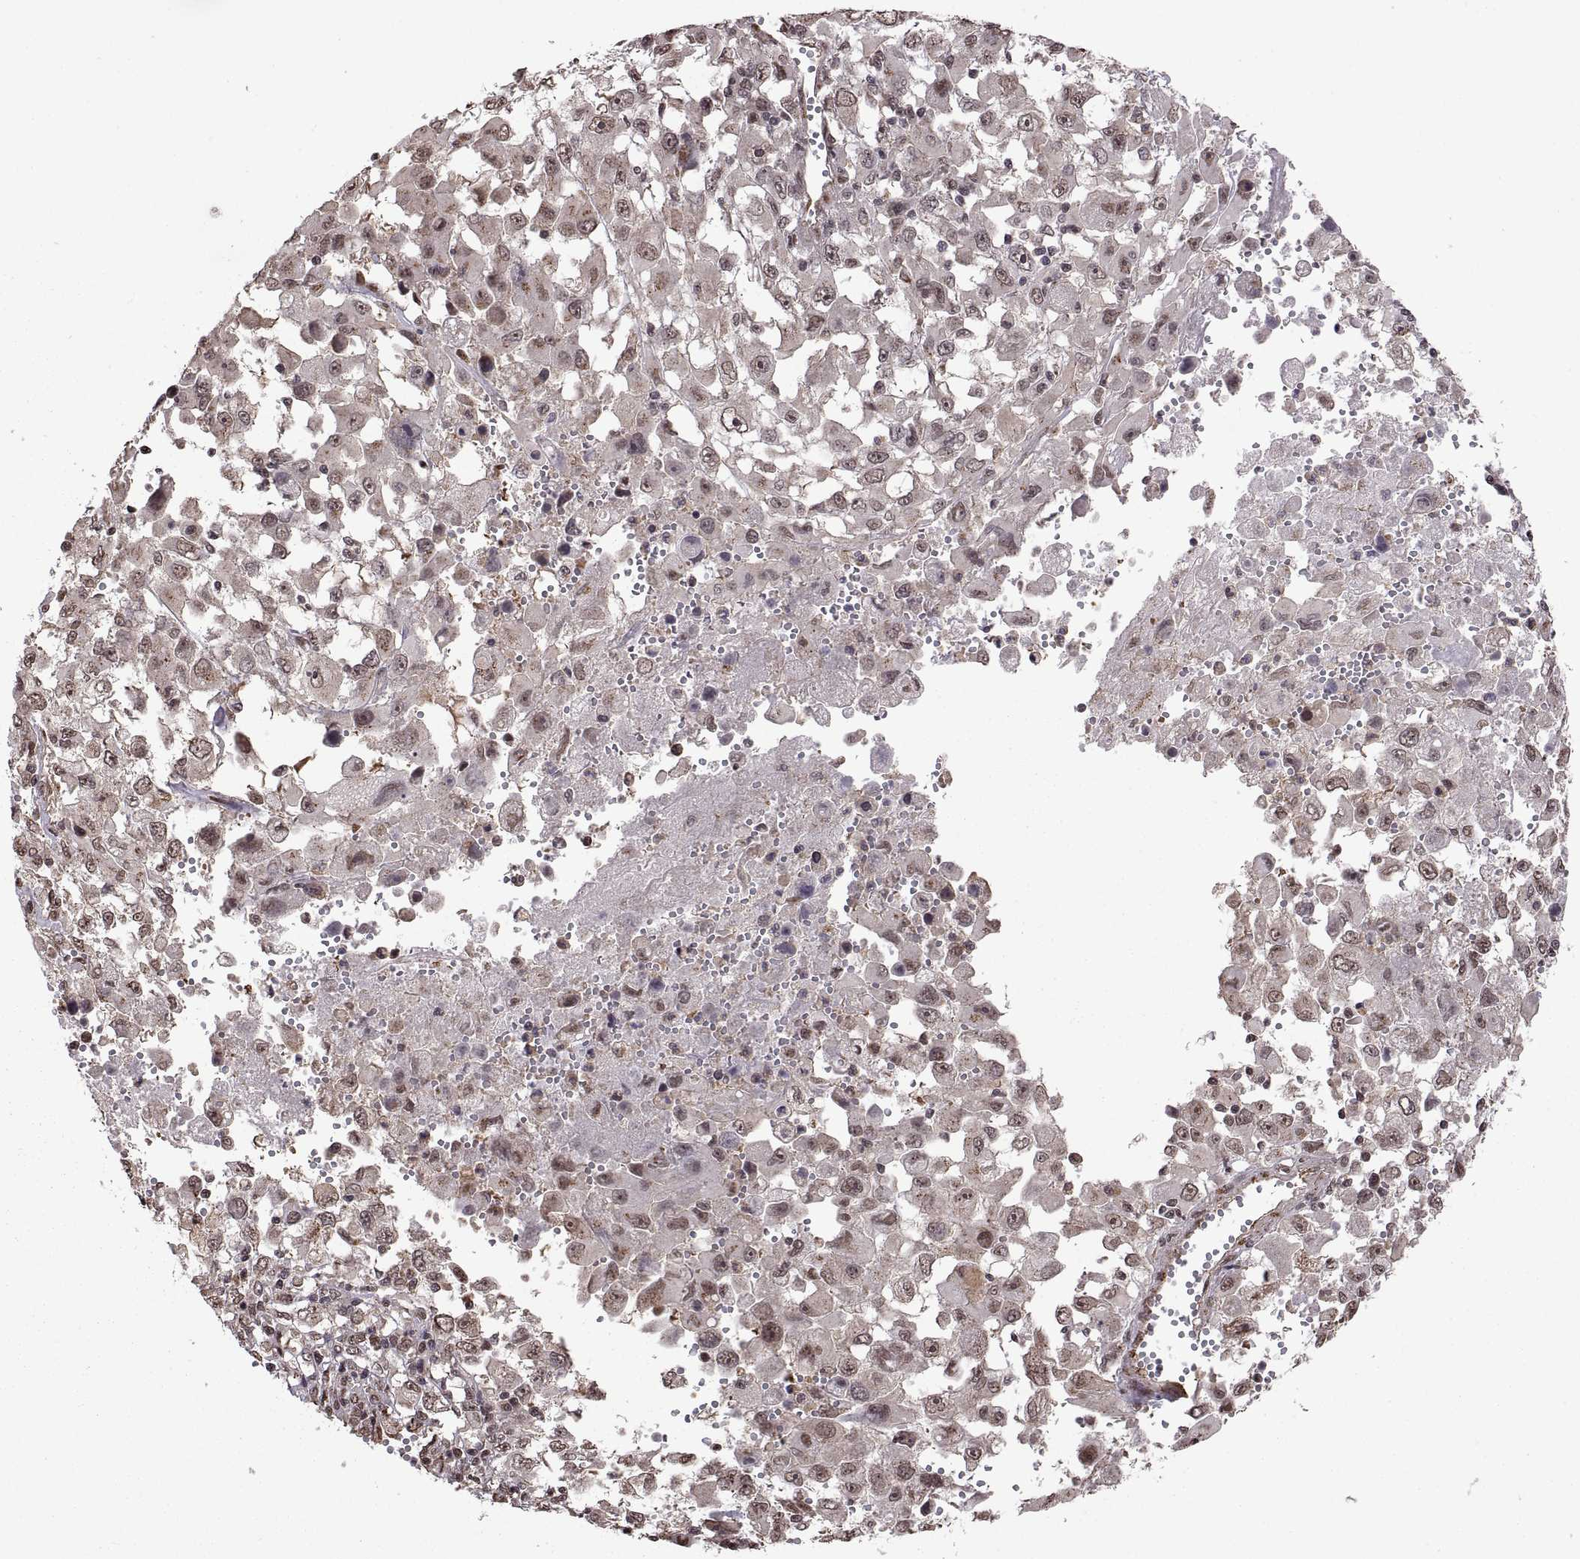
{"staining": {"intensity": "negative", "quantity": "none", "location": "none"}, "tissue": "melanoma", "cell_type": "Tumor cells", "image_type": "cancer", "snomed": [{"axis": "morphology", "description": "Malignant melanoma, Metastatic site"}, {"axis": "topography", "description": "Soft tissue"}], "caption": "Immunohistochemistry of human malignant melanoma (metastatic site) reveals no positivity in tumor cells.", "gene": "ARRB1", "patient": {"sex": "male", "age": 50}}